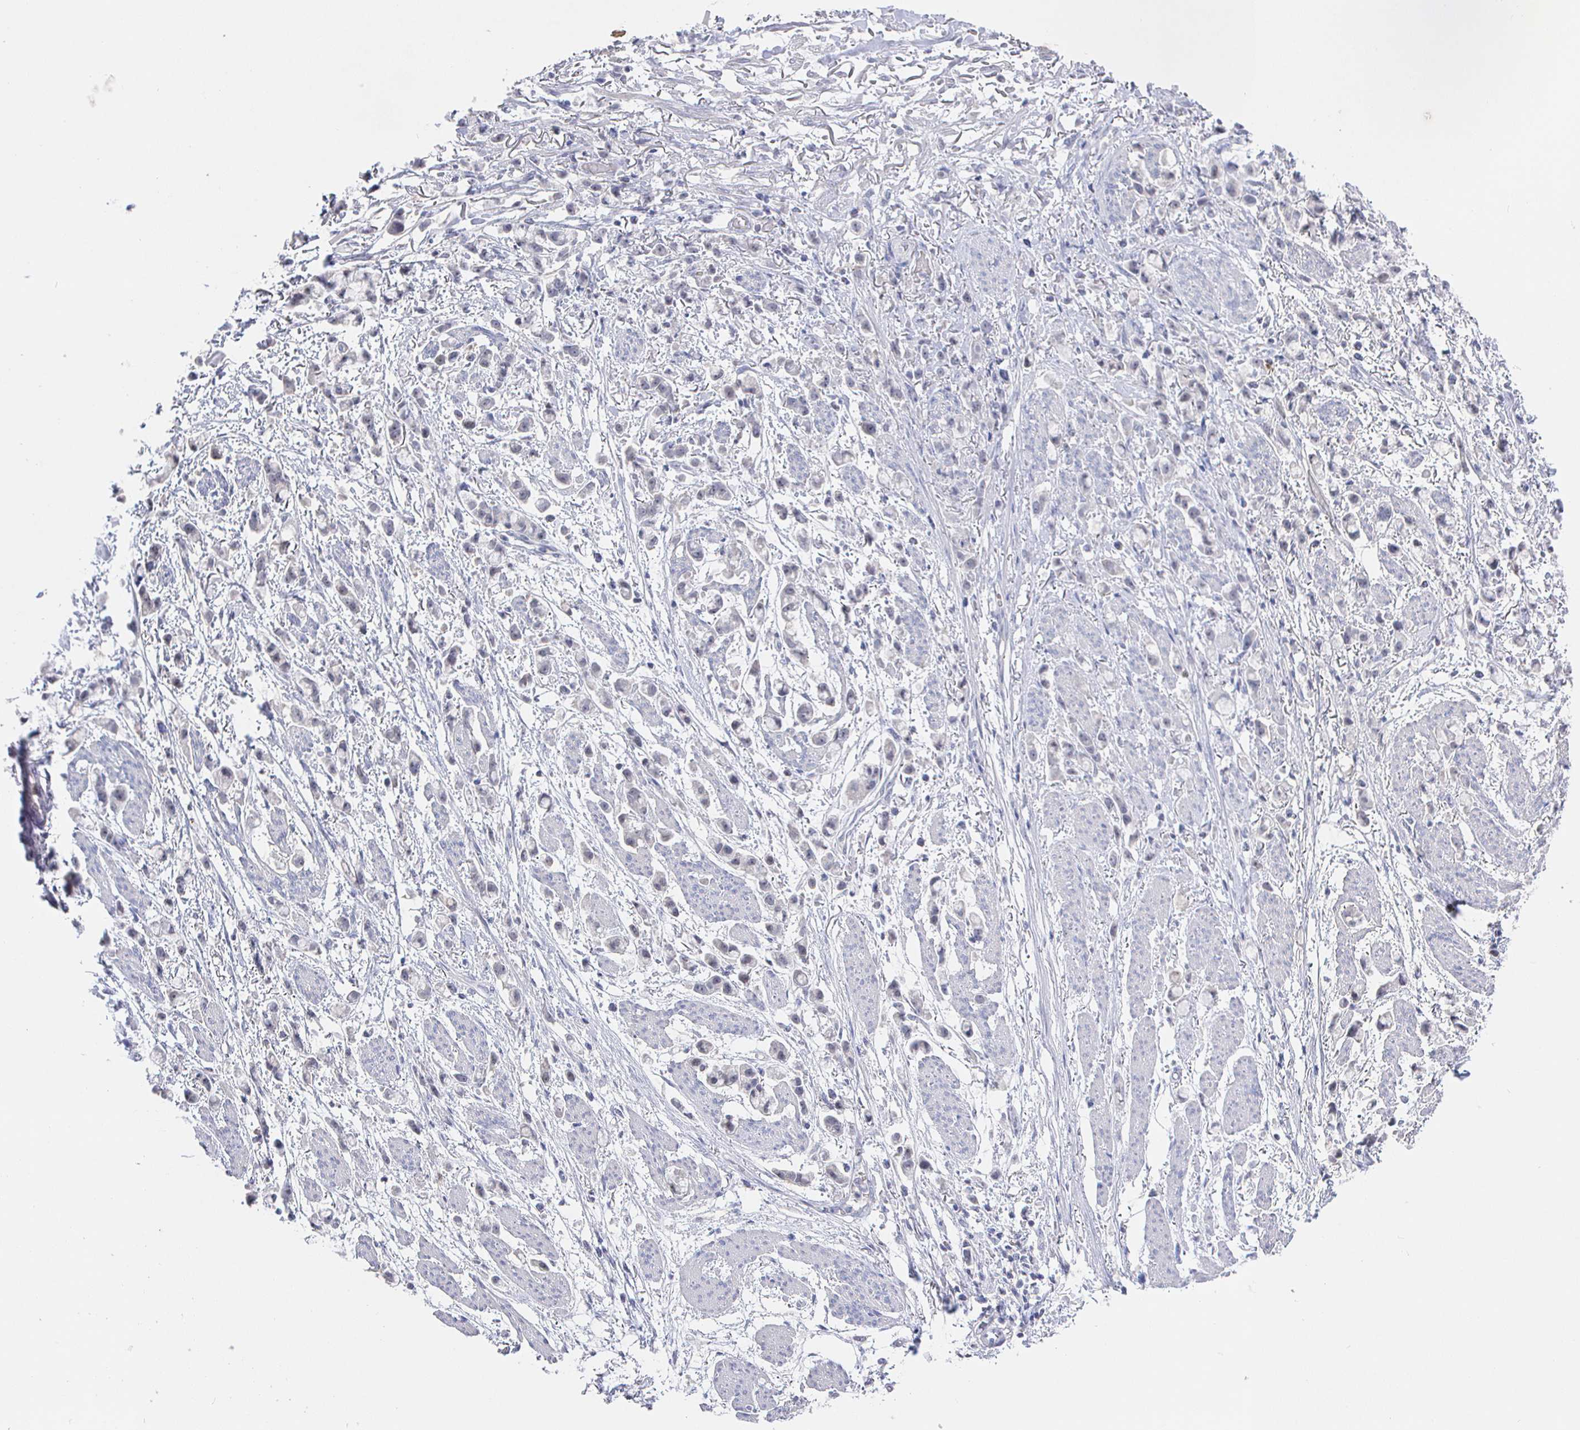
{"staining": {"intensity": "negative", "quantity": "none", "location": "none"}, "tissue": "stomach cancer", "cell_type": "Tumor cells", "image_type": "cancer", "snomed": [{"axis": "morphology", "description": "Adenocarcinoma, NOS"}, {"axis": "topography", "description": "Stomach"}], "caption": "Stomach adenocarcinoma was stained to show a protein in brown. There is no significant positivity in tumor cells. Brightfield microscopy of immunohistochemistry stained with DAB (3,3'-diaminobenzidine) (brown) and hematoxylin (blue), captured at high magnification.", "gene": "LRRC23", "patient": {"sex": "female", "age": 81}}